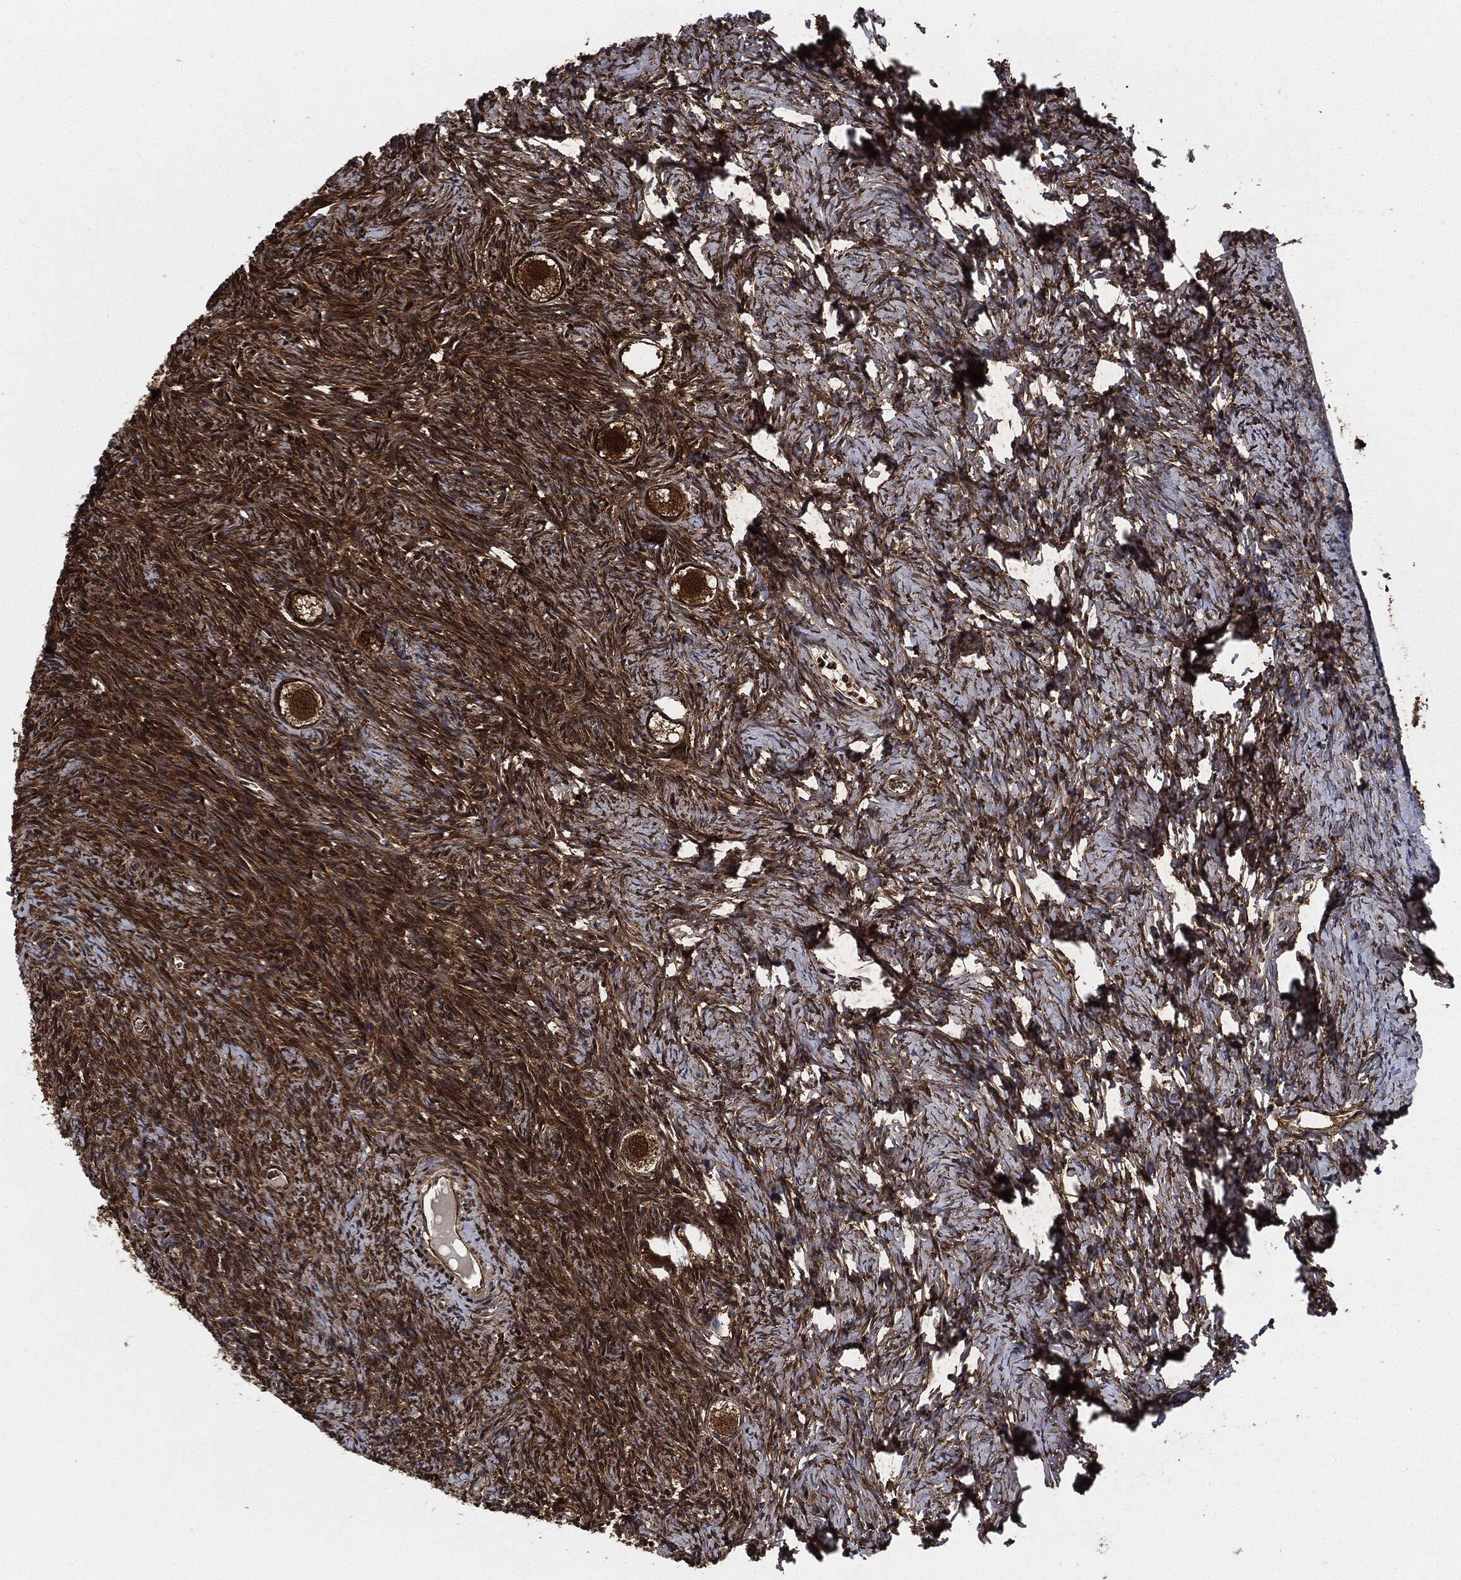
{"staining": {"intensity": "strong", "quantity": ">75%", "location": "cytoplasmic/membranous,nuclear"}, "tissue": "ovary", "cell_type": "Follicle cells", "image_type": "normal", "snomed": [{"axis": "morphology", "description": "Normal tissue, NOS"}, {"axis": "topography", "description": "Ovary"}], "caption": "A high amount of strong cytoplasmic/membranous,nuclear staining is appreciated in approximately >75% of follicle cells in benign ovary.", "gene": "PRDX2", "patient": {"sex": "female", "age": 27}}